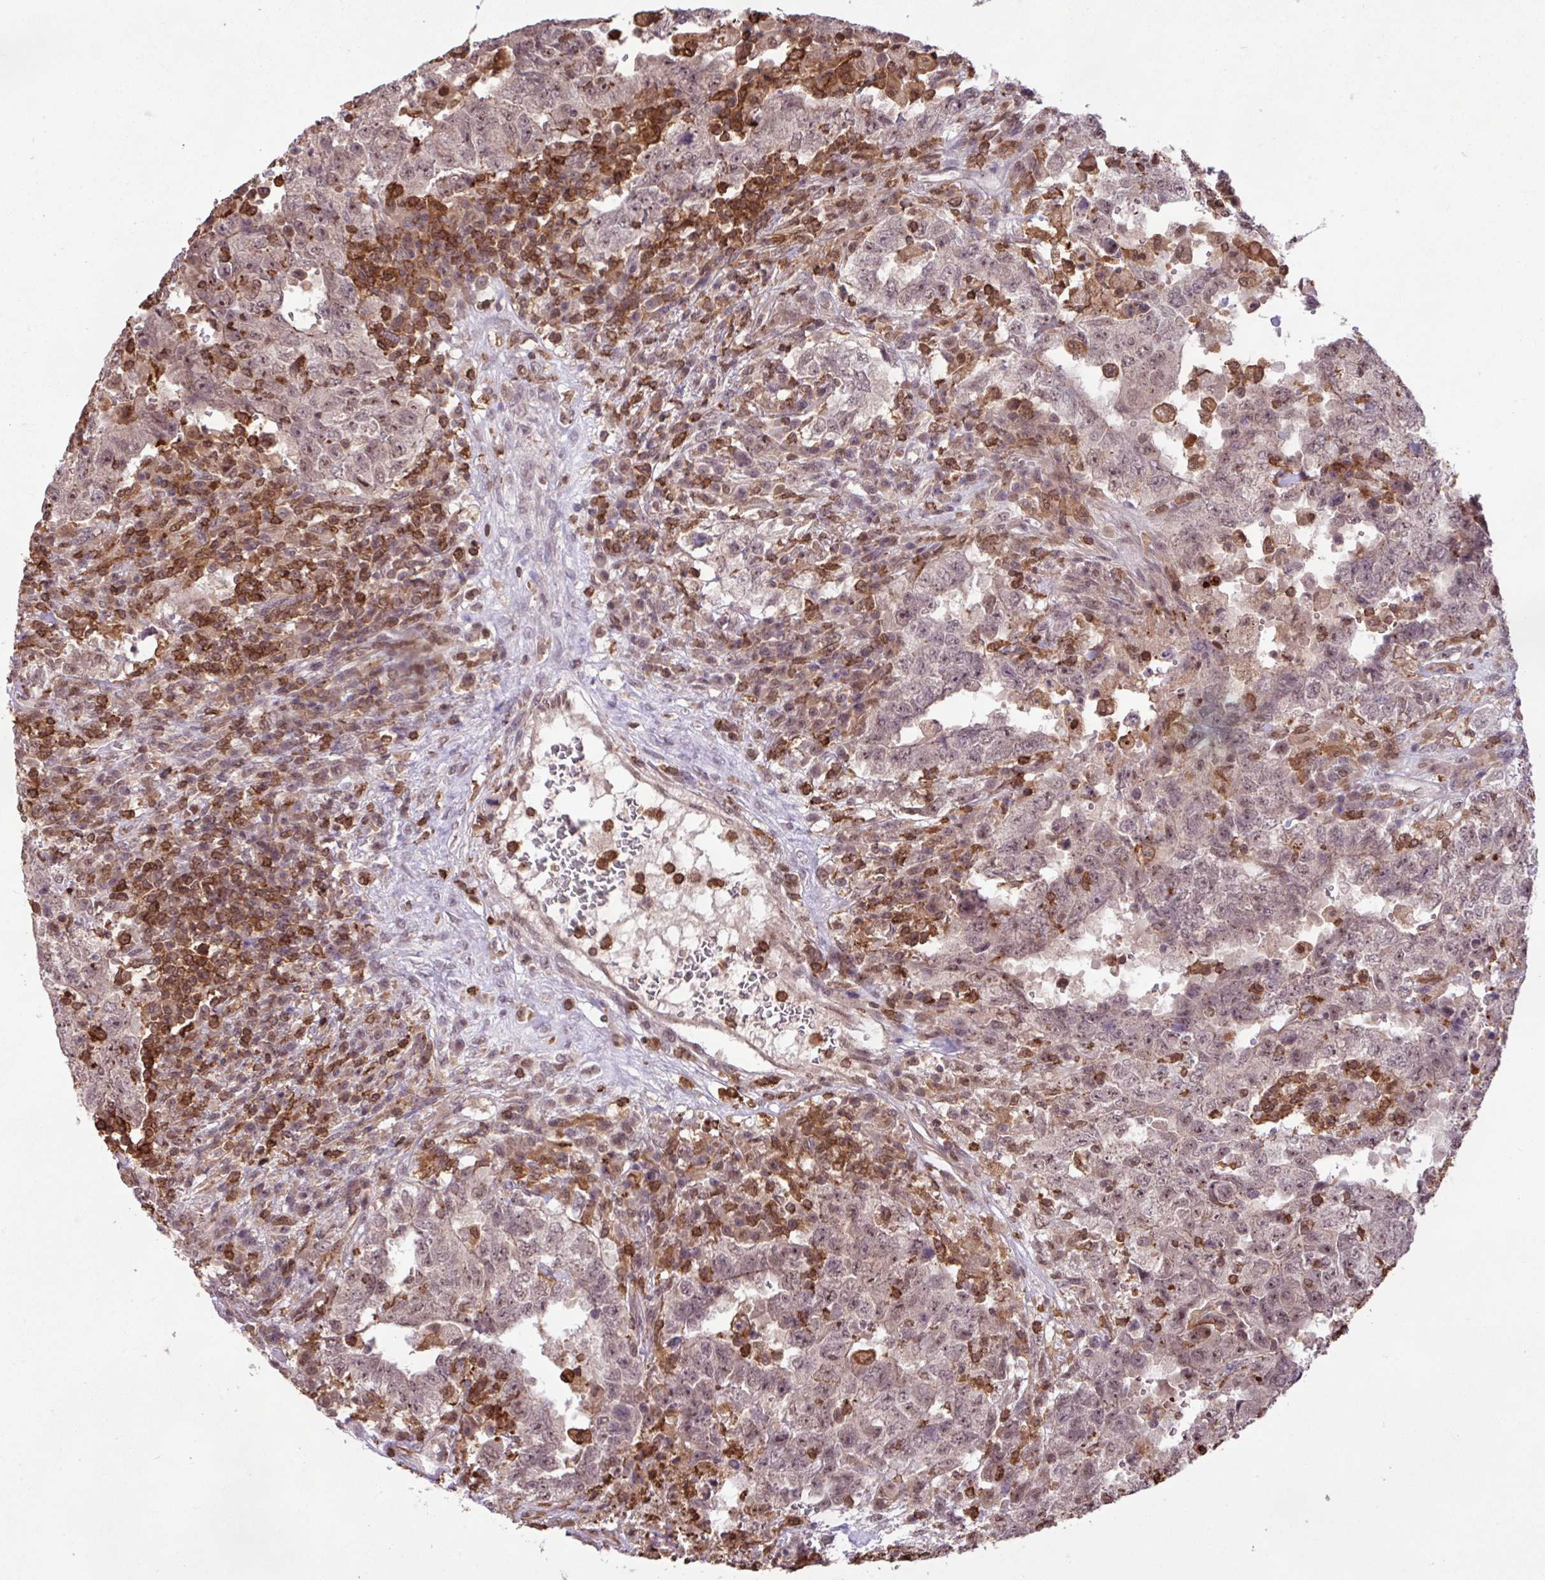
{"staining": {"intensity": "moderate", "quantity": "25%-75%", "location": "nuclear"}, "tissue": "testis cancer", "cell_type": "Tumor cells", "image_type": "cancer", "snomed": [{"axis": "morphology", "description": "Carcinoma, Embryonal, NOS"}, {"axis": "topography", "description": "Testis"}], "caption": "IHC staining of embryonal carcinoma (testis), which reveals medium levels of moderate nuclear expression in about 25%-75% of tumor cells indicating moderate nuclear protein expression. The staining was performed using DAB (brown) for protein detection and nuclei were counterstained in hematoxylin (blue).", "gene": "GON7", "patient": {"sex": "male", "age": 26}}